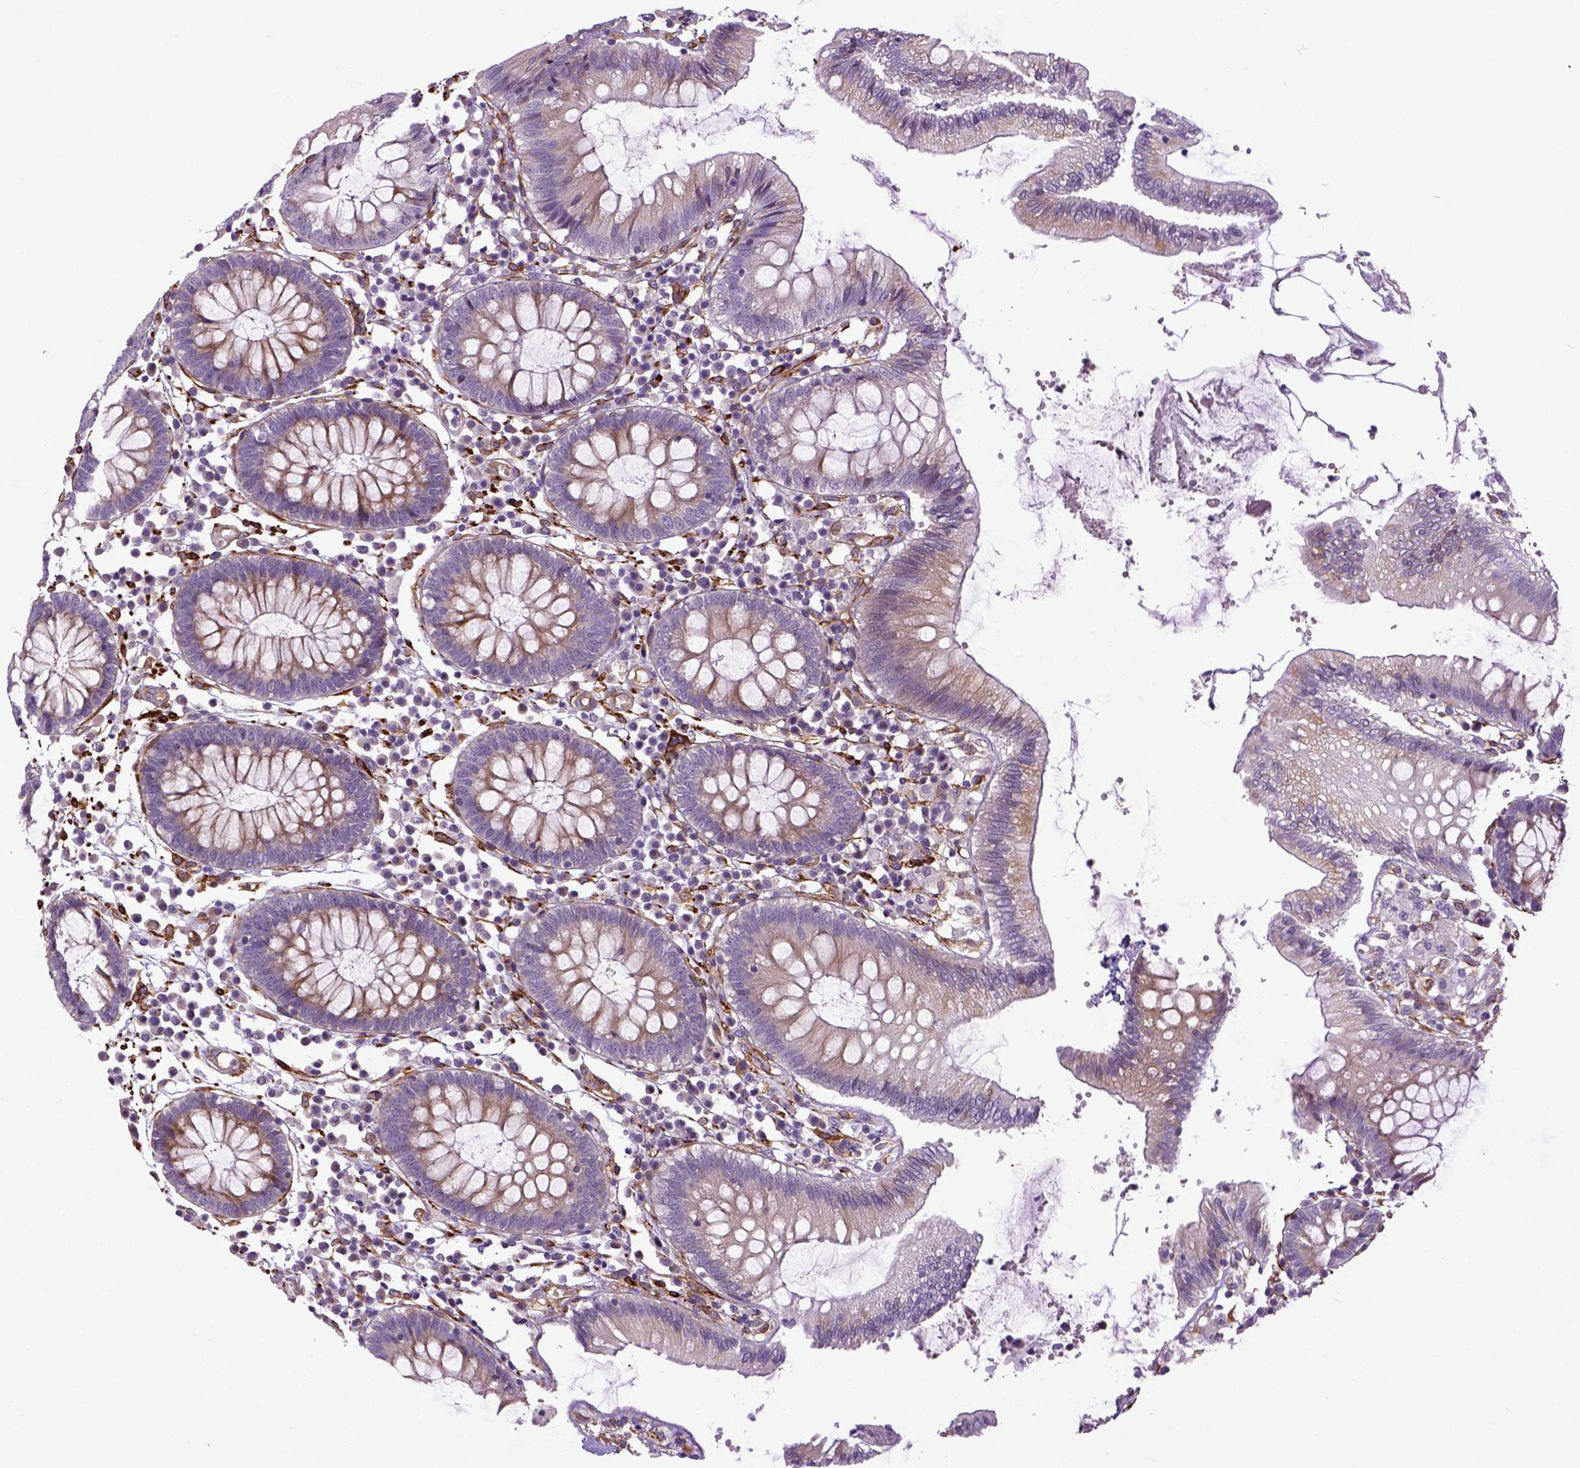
{"staining": {"intensity": "strong", "quantity": ">75%", "location": "cytoplasmic/membranous"}, "tissue": "colon", "cell_type": "Endothelial cells", "image_type": "normal", "snomed": [{"axis": "morphology", "description": "Normal tissue, NOS"}, {"axis": "morphology", "description": "Adenocarcinoma, NOS"}, {"axis": "topography", "description": "Colon"}], "caption": "Colon stained for a protein demonstrates strong cytoplasmic/membranous positivity in endothelial cells. The staining was performed using DAB (3,3'-diaminobenzidine) to visualize the protein expression in brown, while the nuclei were stained in blue with hematoxylin (Magnification: 20x).", "gene": "KAZN", "patient": {"sex": "male", "age": 83}}